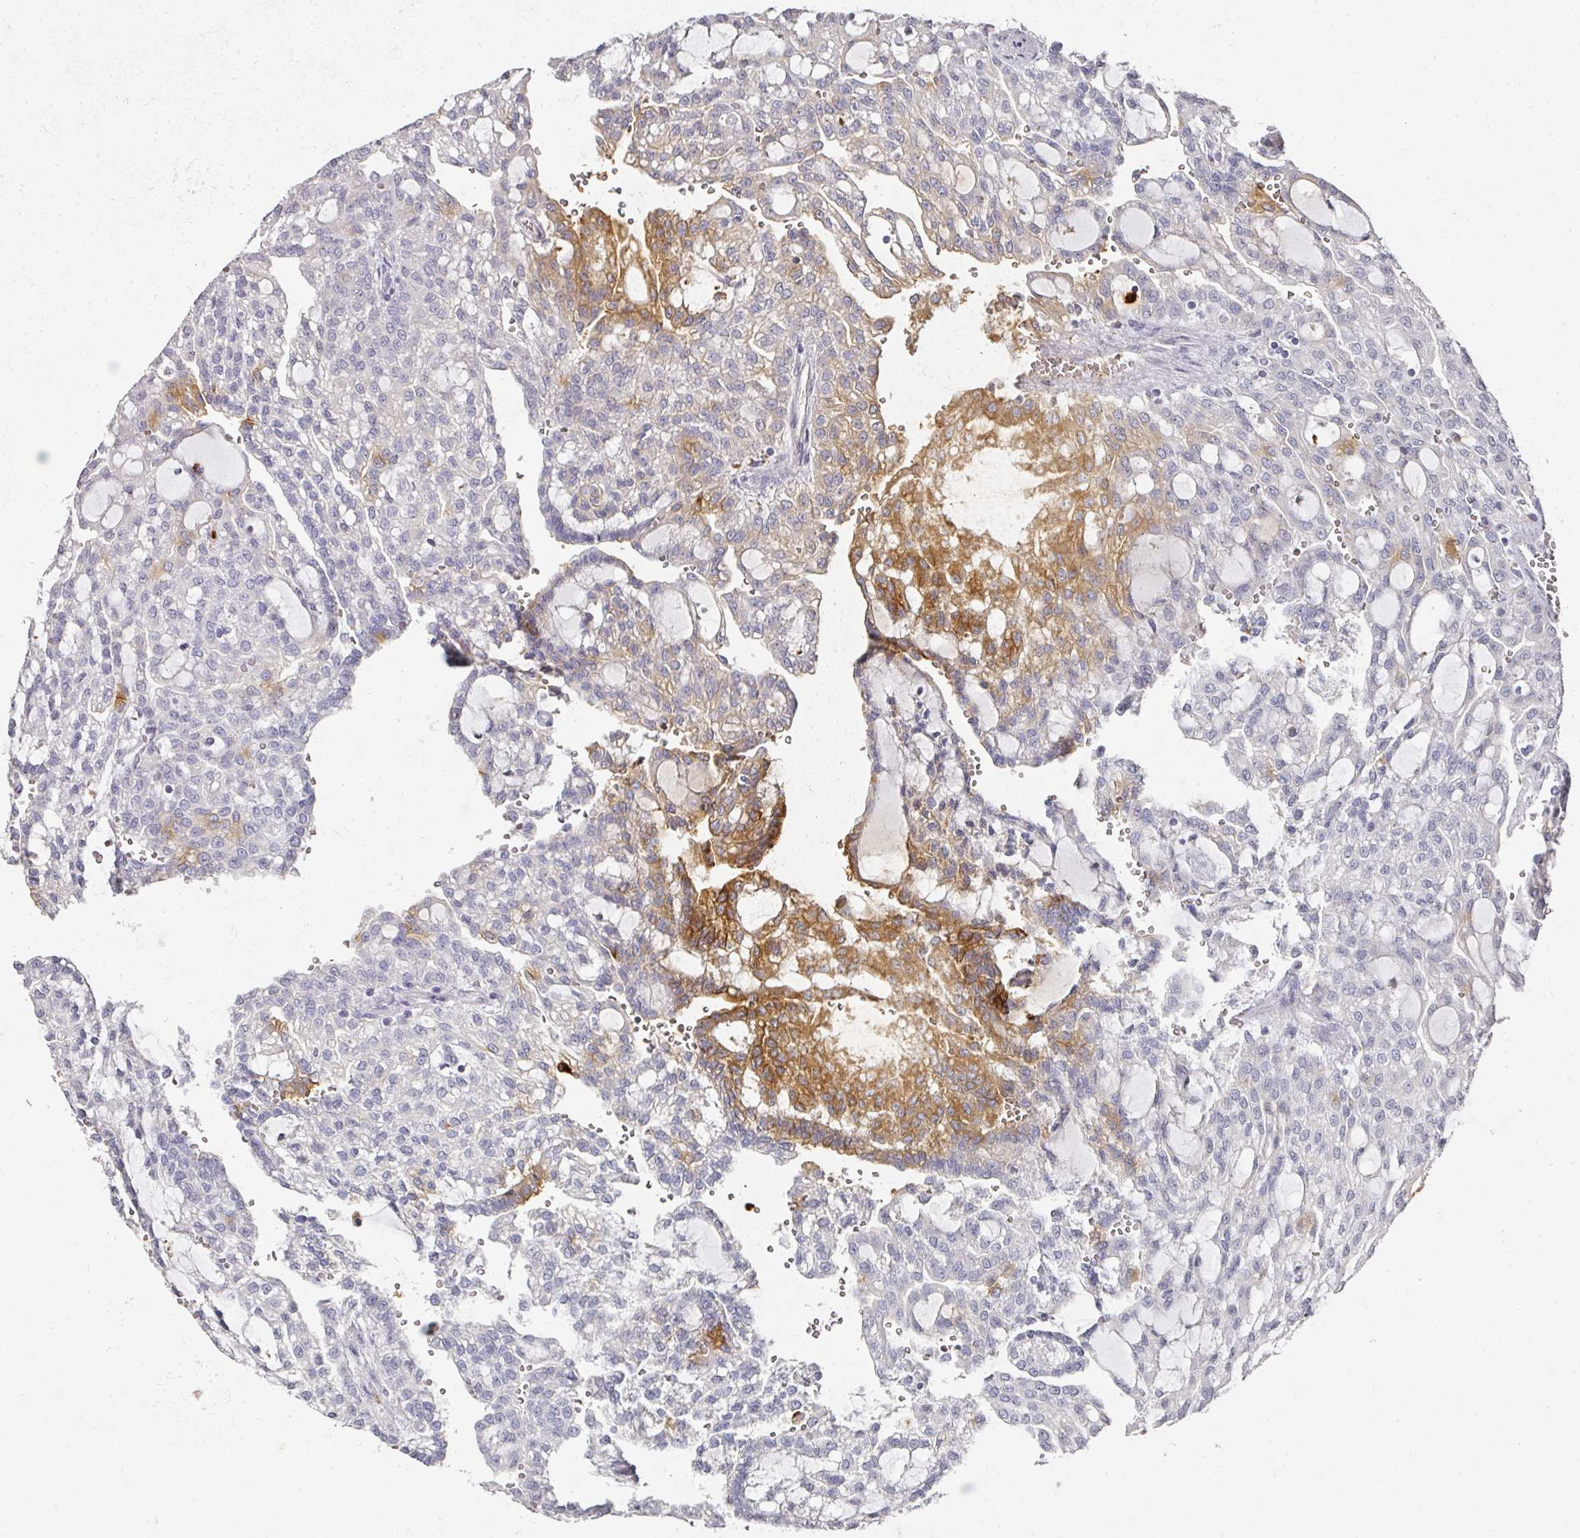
{"staining": {"intensity": "moderate", "quantity": "<25%", "location": "cytoplasmic/membranous"}, "tissue": "renal cancer", "cell_type": "Tumor cells", "image_type": "cancer", "snomed": [{"axis": "morphology", "description": "Adenocarcinoma, NOS"}, {"axis": "topography", "description": "Kidney"}], "caption": "Renal cancer stained with a brown dye reveals moderate cytoplasmic/membranous positive staining in approximately <25% of tumor cells.", "gene": "CAMP", "patient": {"sex": "male", "age": 63}}